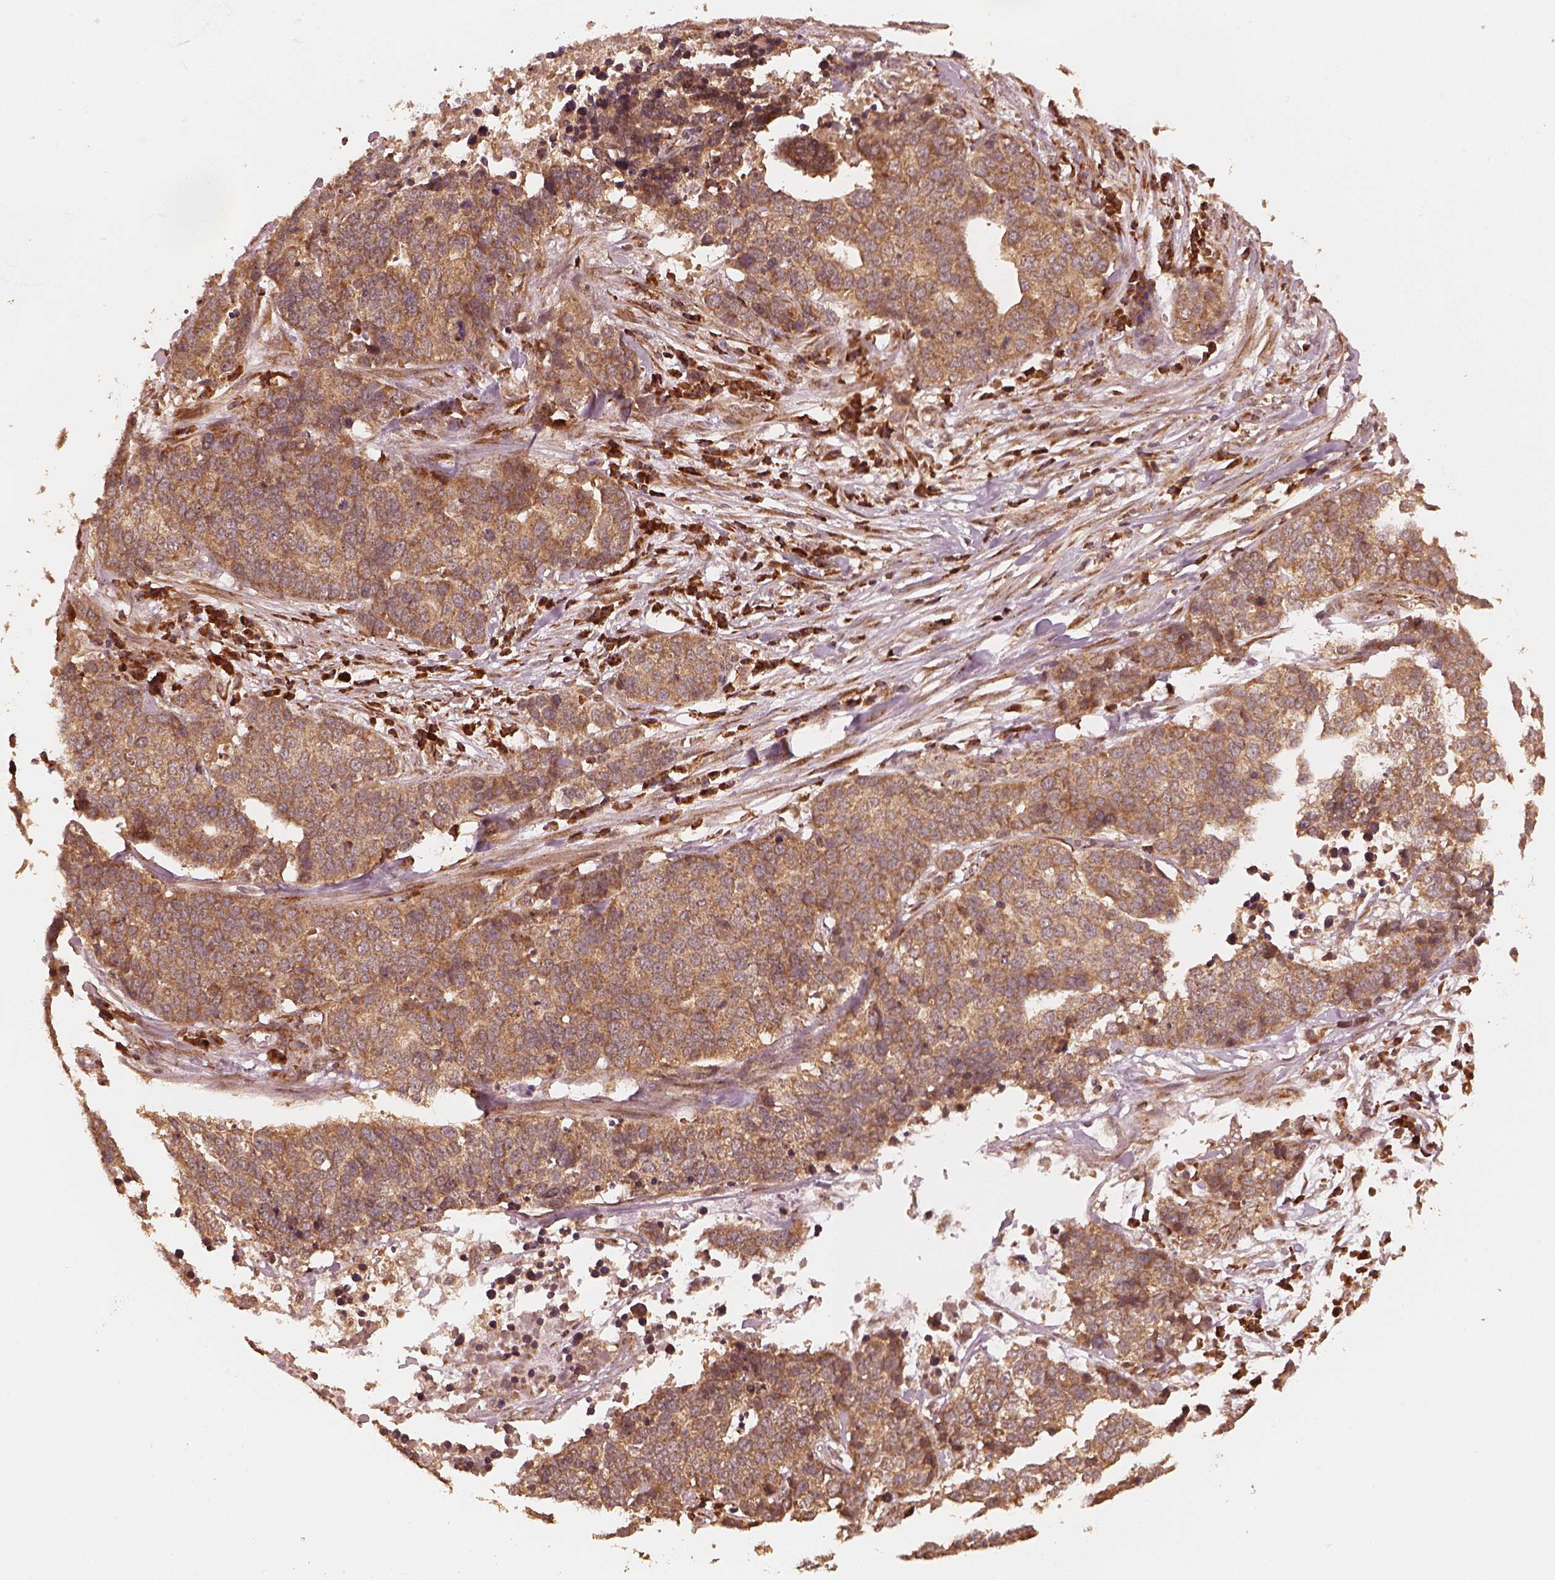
{"staining": {"intensity": "moderate", "quantity": ">75%", "location": "cytoplasmic/membranous"}, "tissue": "ovarian cancer", "cell_type": "Tumor cells", "image_type": "cancer", "snomed": [{"axis": "morphology", "description": "Carcinoma, endometroid"}, {"axis": "topography", "description": "Ovary"}], "caption": "Immunohistochemistry (IHC) staining of ovarian cancer, which reveals medium levels of moderate cytoplasmic/membranous positivity in about >75% of tumor cells indicating moderate cytoplasmic/membranous protein expression. The staining was performed using DAB (3,3'-diaminobenzidine) (brown) for protein detection and nuclei were counterstained in hematoxylin (blue).", "gene": "DNAJC25", "patient": {"sex": "female", "age": 65}}